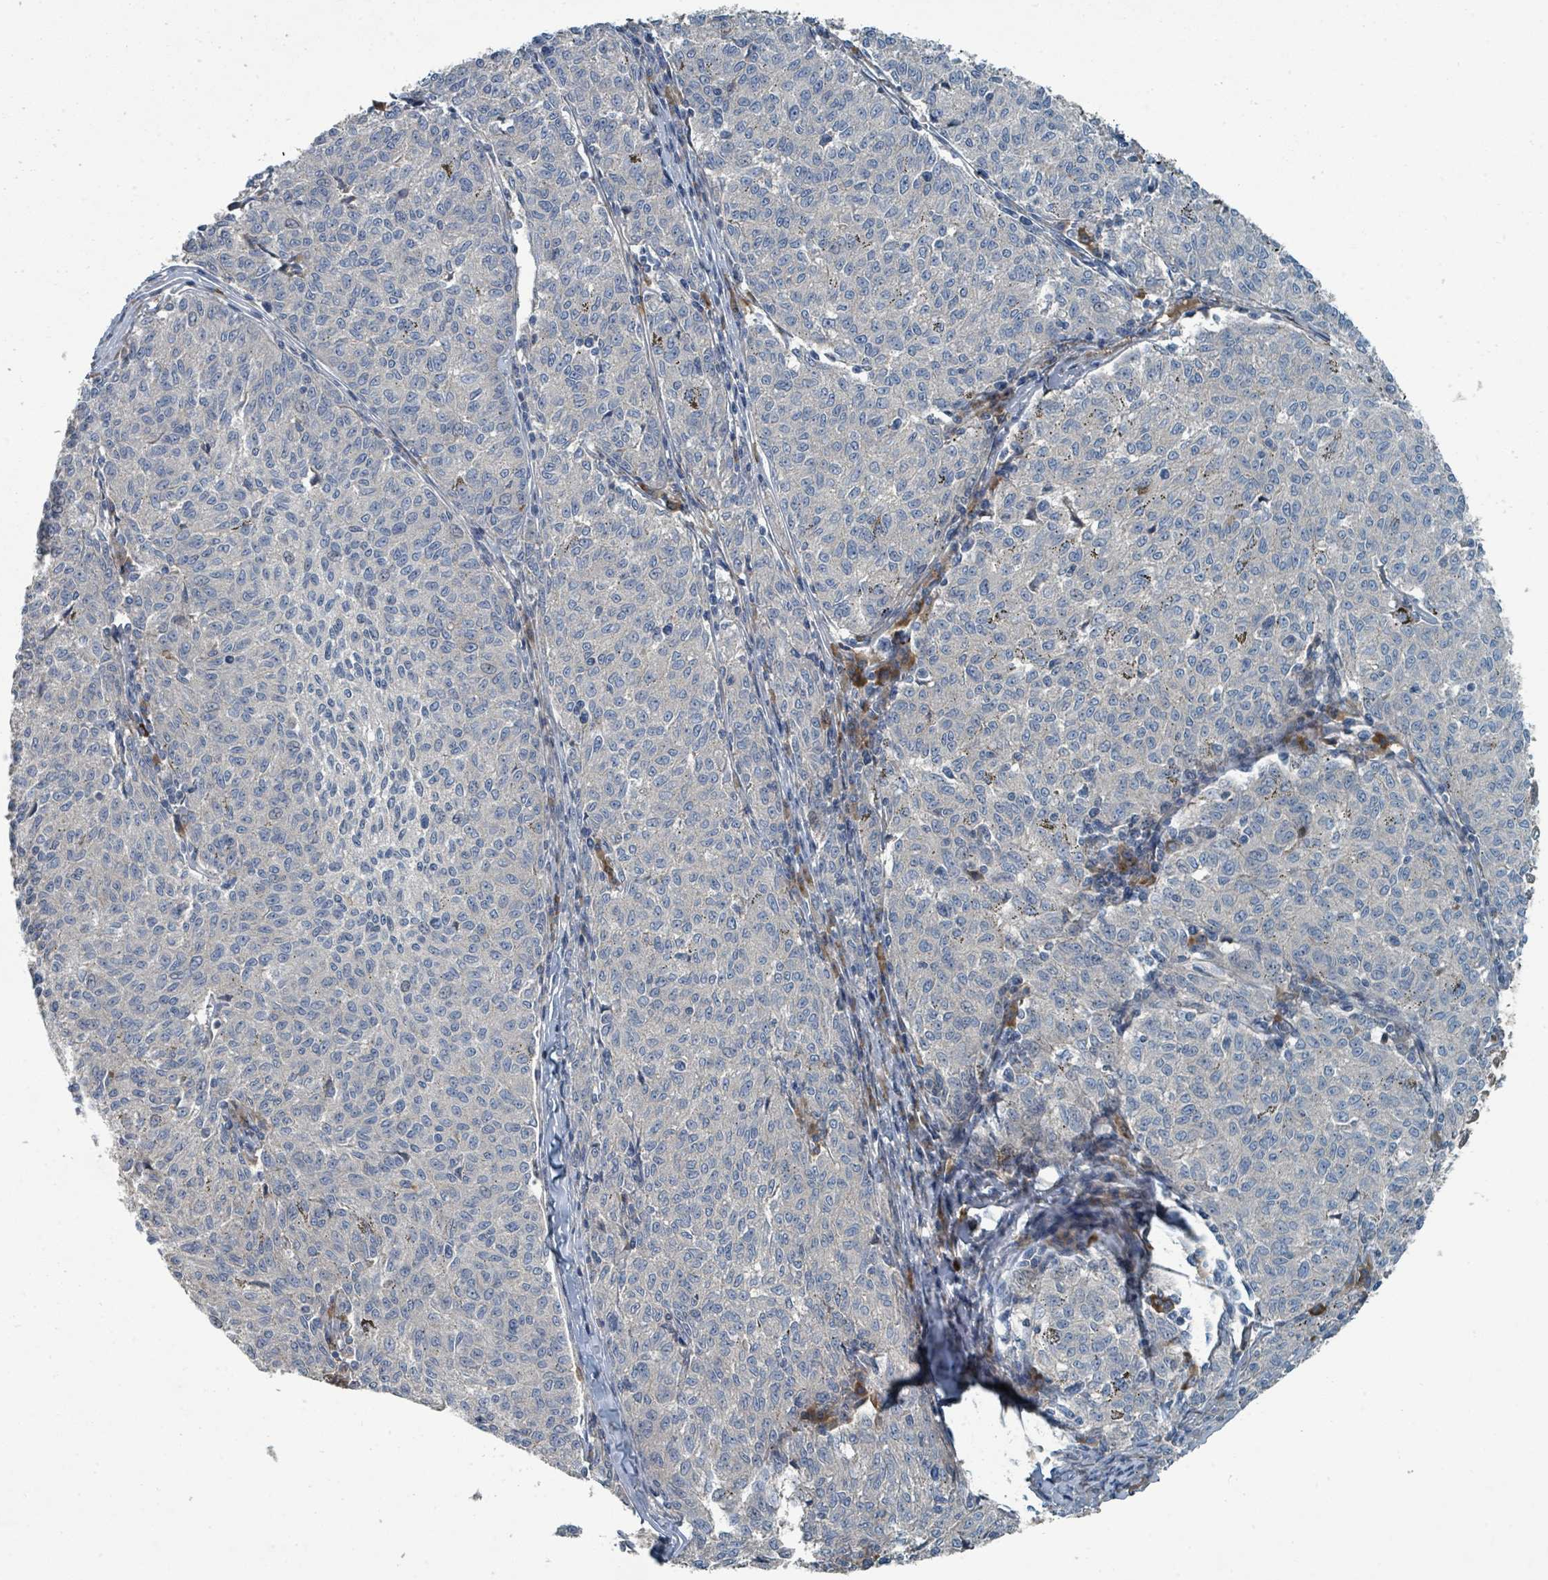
{"staining": {"intensity": "negative", "quantity": "none", "location": "none"}, "tissue": "melanoma", "cell_type": "Tumor cells", "image_type": "cancer", "snomed": [{"axis": "morphology", "description": "Malignant melanoma, NOS"}, {"axis": "topography", "description": "Skin"}], "caption": "This is an immunohistochemistry (IHC) photomicrograph of malignant melanoma. There is no positivity in tumor cells.", "gene": "SLC44A5", "patient": {"sex": "female", "age": 72}}